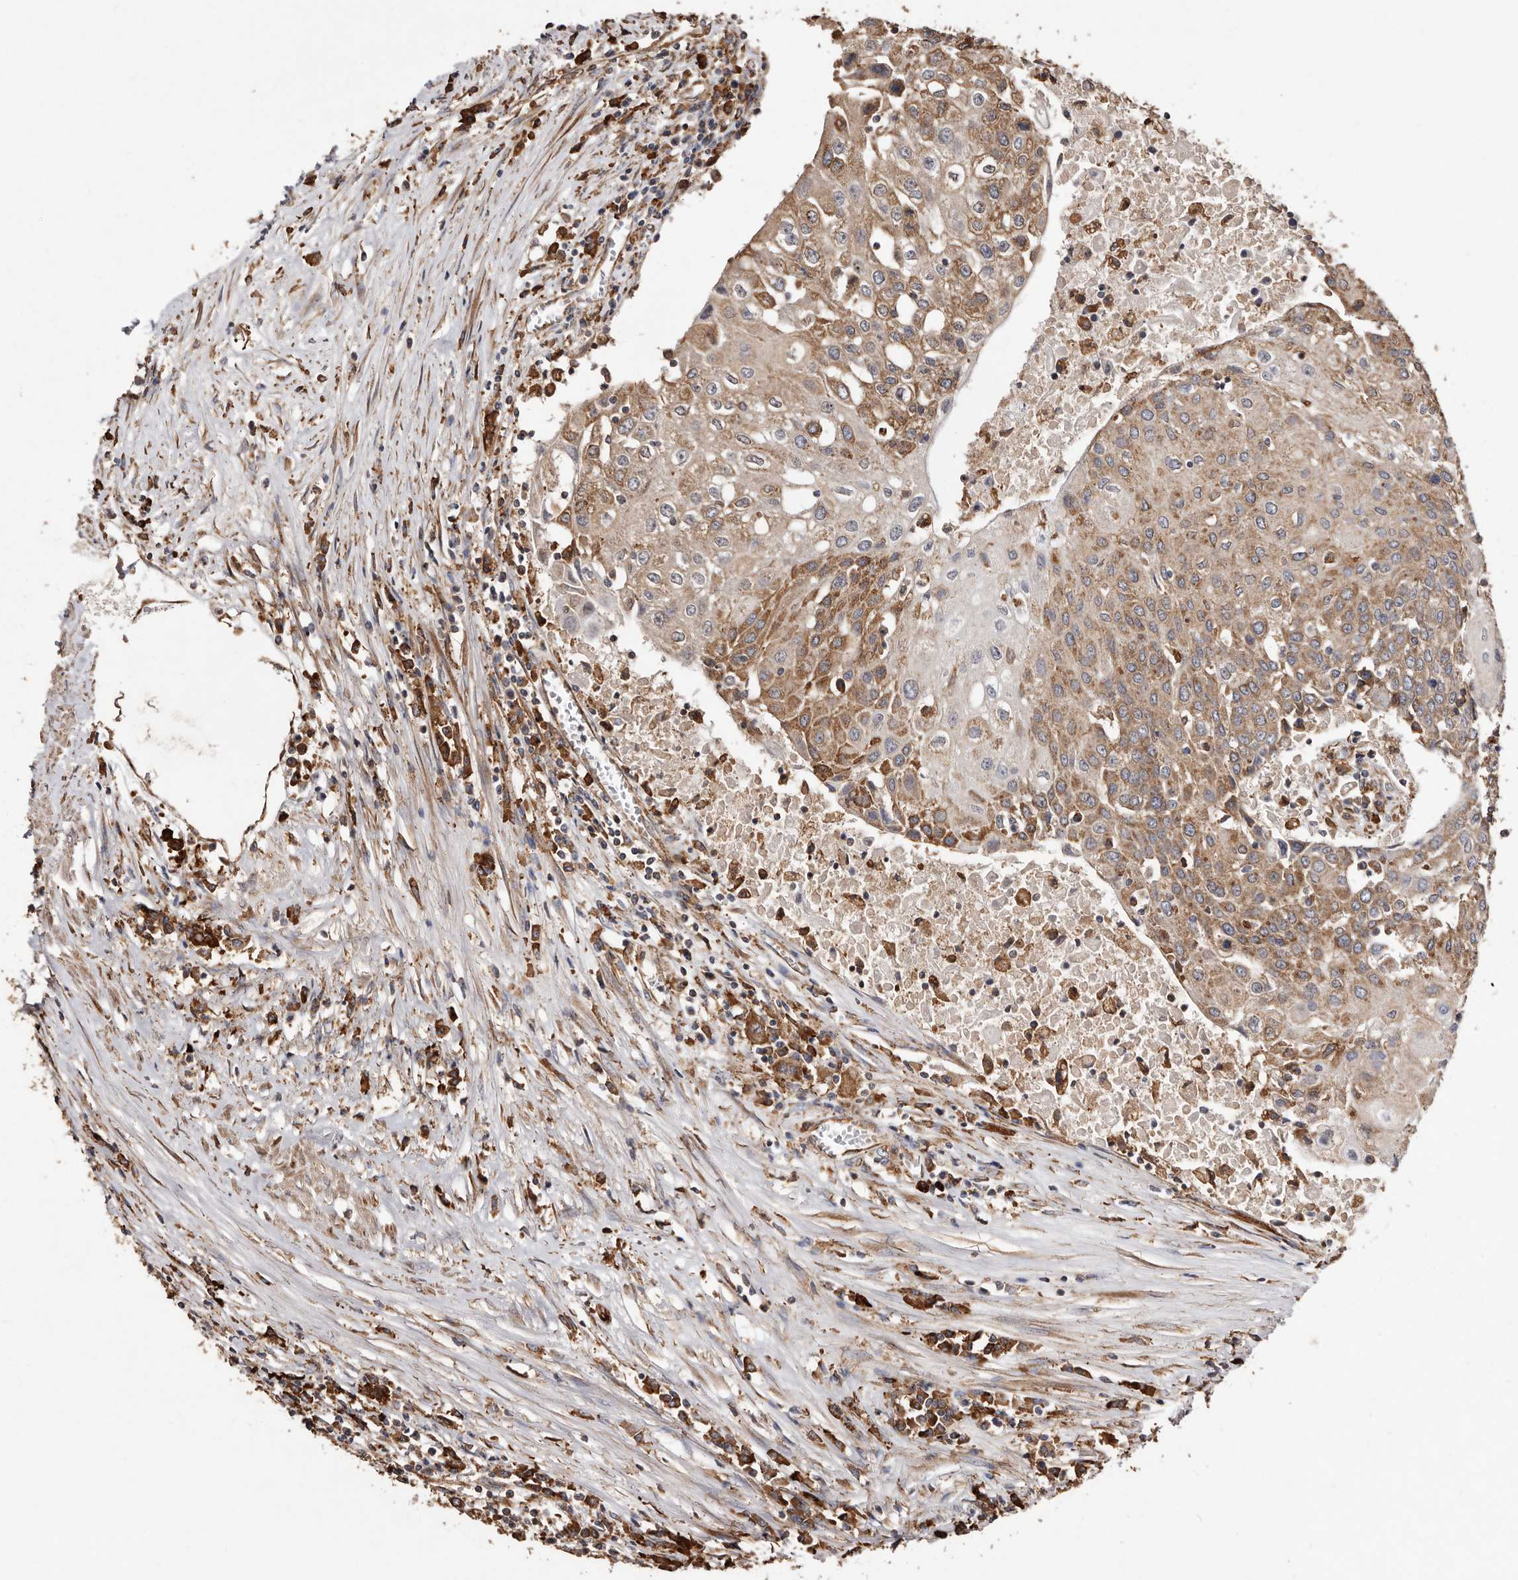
{"staining": {"intensity": "moderate", "quantity": ">75%", "location": "cytoplasmic/membranous"}, "tissue": "urothelial cancer", "cell_type": "Tumor cells", "image_type": "cancer", "snomed": [{"axis": "morphology", "description": "Urothelial carcinoma, High grade"}, {"axis": "topography", "description": "Urinary bladder"}], "caption": "IHC micrograph of human urothelial carcinoma (high-grade) stained for a protein (brown), which reveals medium levels of moderate cytoplasmic/membranous expression in about >75% of tumor cells.", "gene": "STEAP2", "patient": {"sex": "female", "age": 85}}